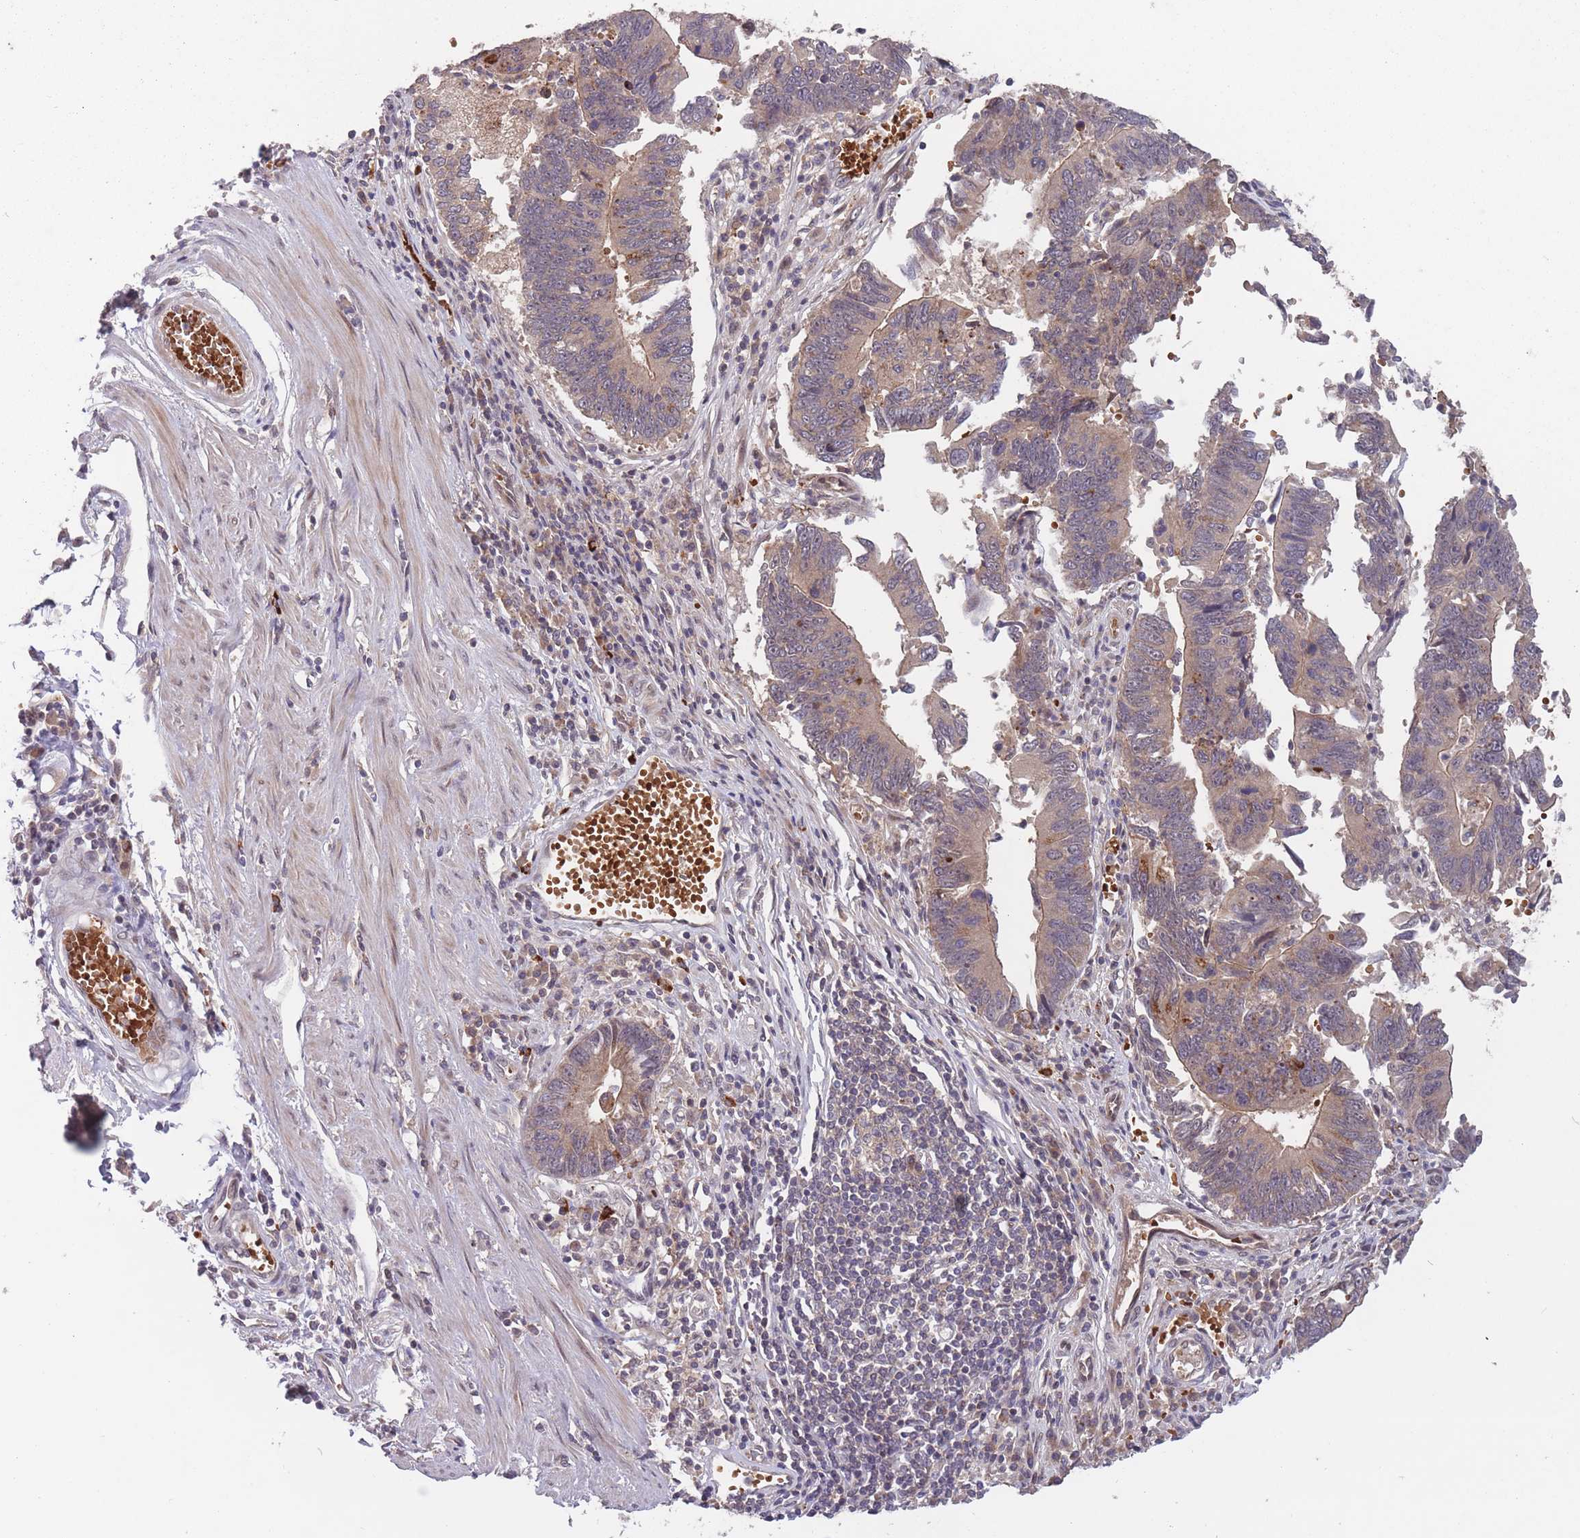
{"staining": {"intensity": "weak", "quantity": "25%-75%", "location": "cytoplasmic/membranous"}, "tissue": "stomach cancer", "cell_type": "Tumor cells", "image_type": "cancer", "snomed": [{"axis": "morphology", "description": "Adenocarcinoma, NOS"}, {"axis": "topography", "description": "Stomach"}], "caption": "Immunohistochemistry (IHC) of human adenocarcinoma (stomach) demonstrates low levels of weak cytoplasmic/membranous staining in approximately 25%-75% of tumor cells.", "gene": "SECTM1", "patient": {"sex": "male", "age": 59}}